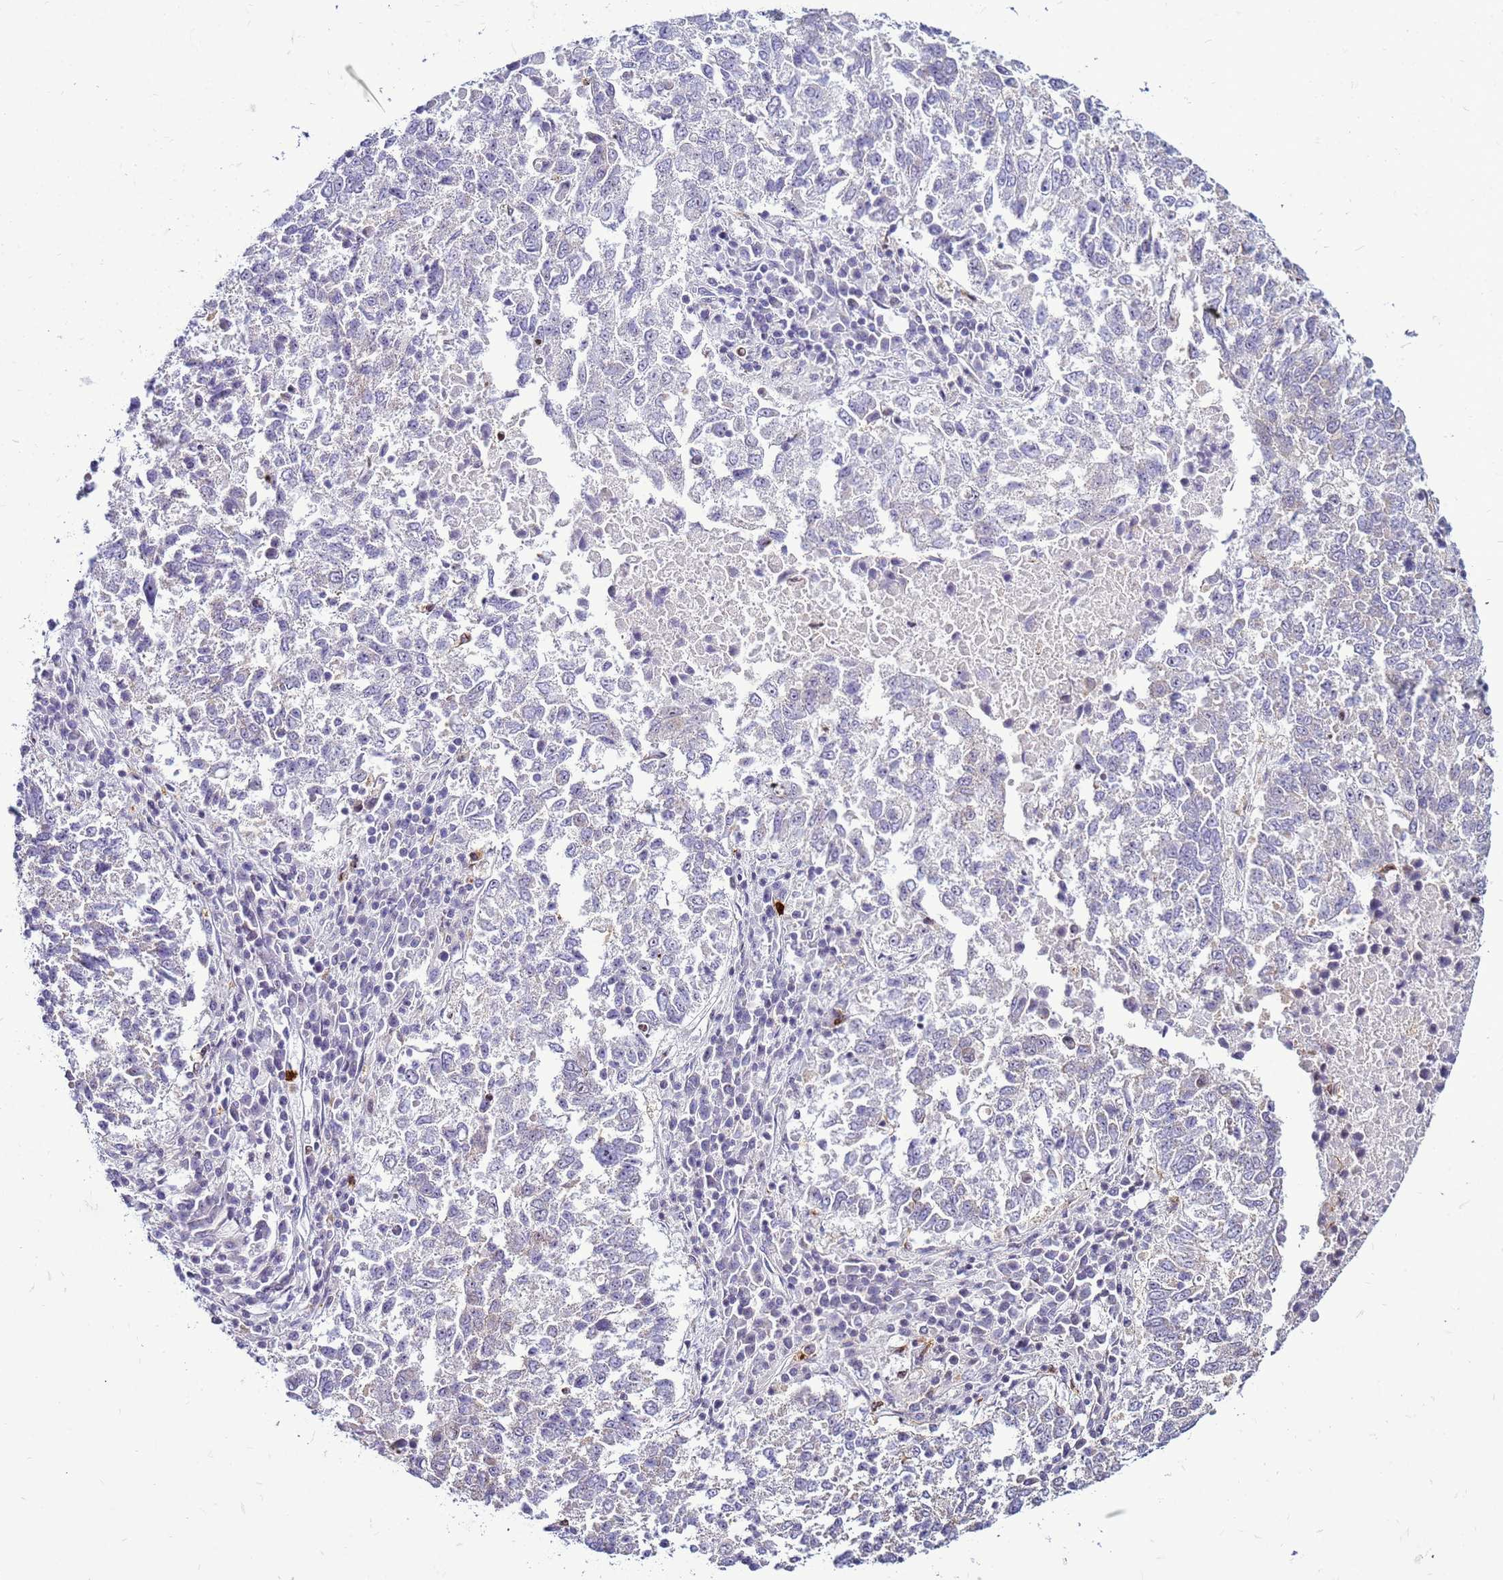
{"staining": {"intensity": "negative", "quantity": "none", "location": "none"}, "tissue": "lung cancer", "cell_type": "Tumor cells", "image_type": "cancer", "snomed": [{"axis": "morphology", "description": "Squamous cell carcinoma, NOS"}, {"axis": "topography", "description": "Lung"}], "caption": "High power microscopy image of an immunohistochemistry photomicrograph of squamous cell carcinoma (lung), revealing no significant staining in tumor cells. (Brightfield microscopy of DAB immunohistochemistry (IHC) at high magnification).", "gene": "VPS4B", "patient": {"sex": "male", "age": 73}}